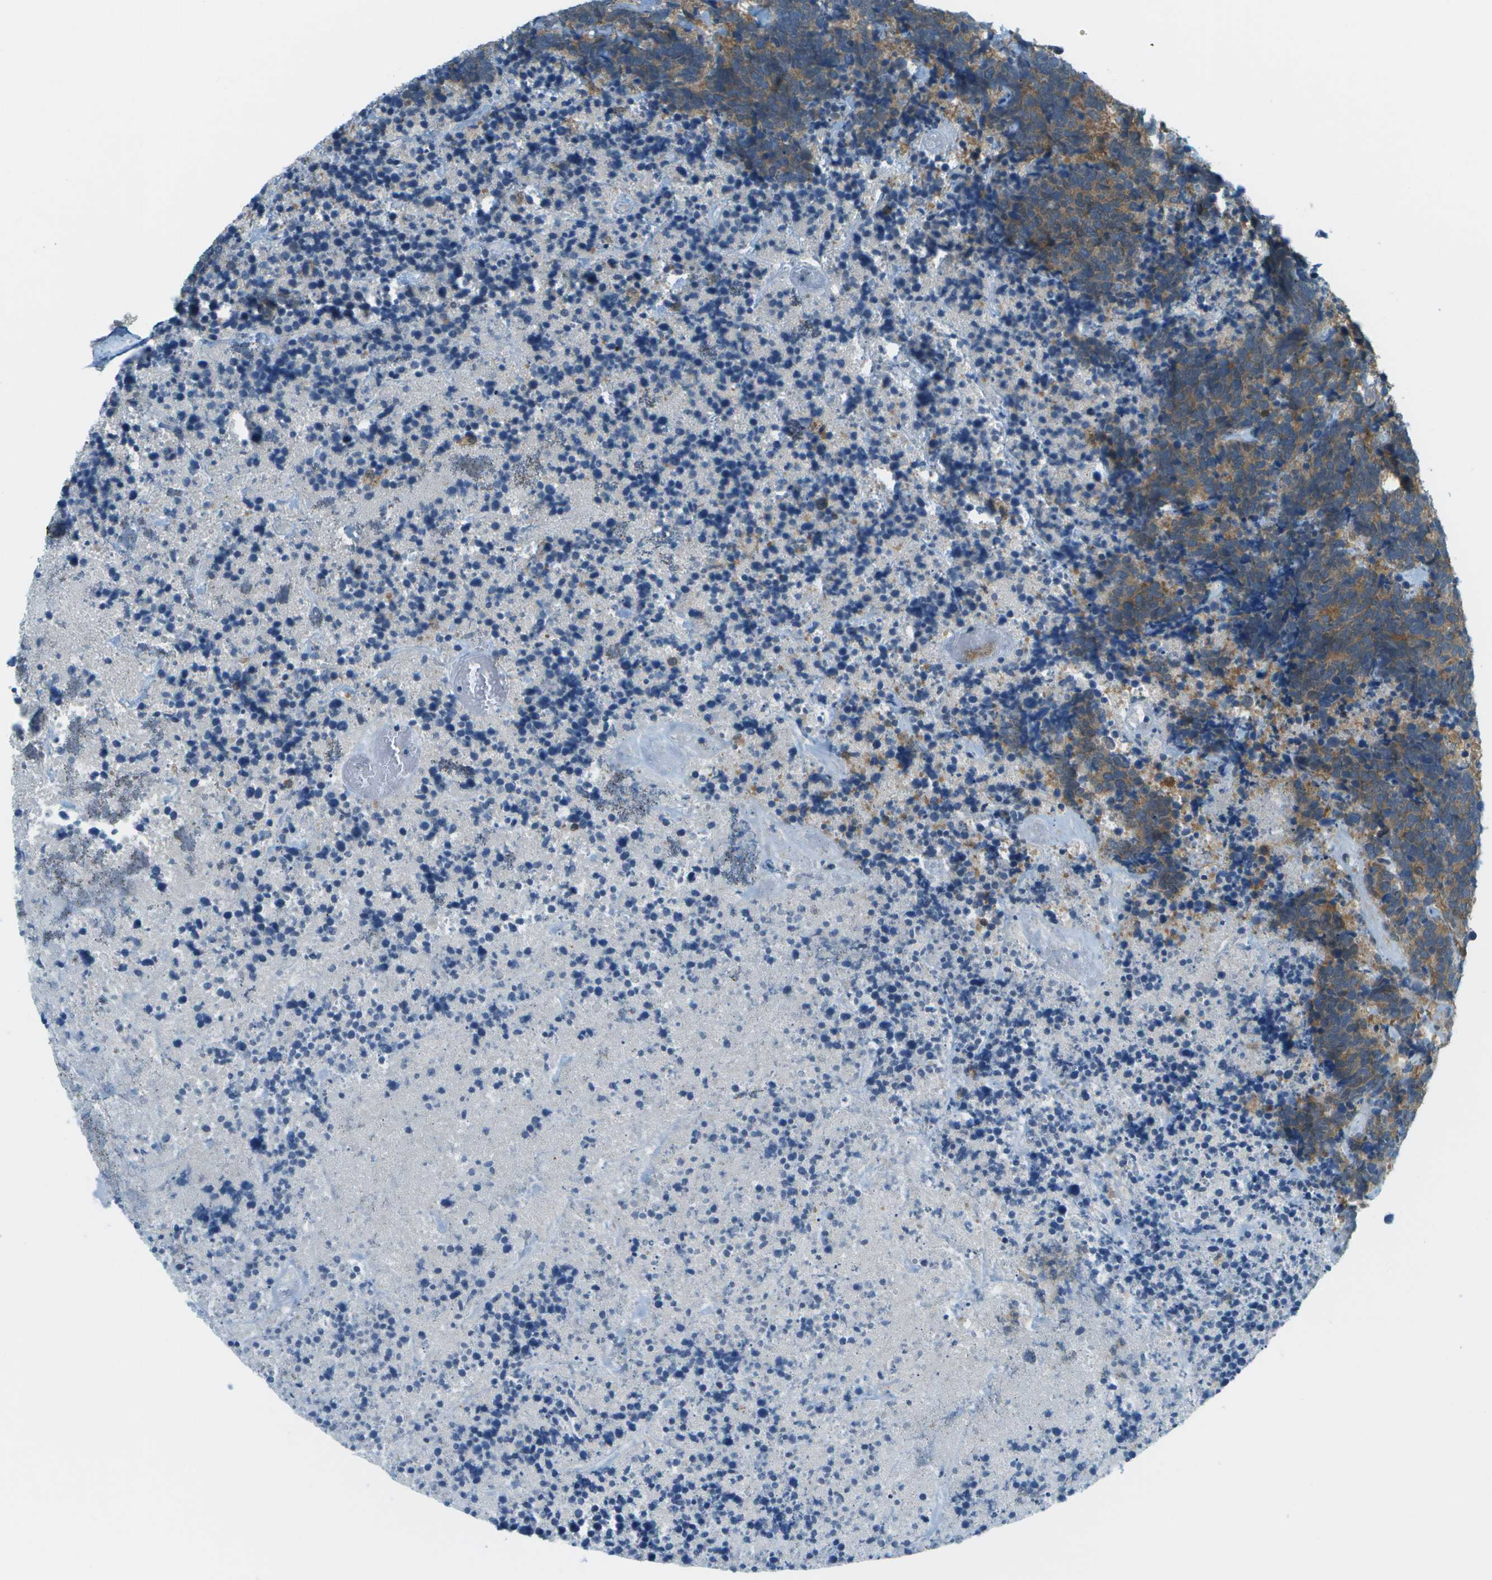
{"staining": {"intensity": "moderate", "quantity": ">75%", "location": "cytoplasmic/membranous"}, "tissue": "carcinoid", "cell_type": "Tumor cells", "image_type": "cancer", "snomed": [{"axis": "morphology", "description": "Carcinoma, NOS"}, {"axis": "morphology", "description": "Carcinoid, malignant, NOS"}, {"axis": "topography", "description": "Urinary bladder"}], "caption": "Human carcinoid stained with a brown dye exhibits moderate cytoplasmic/membranous positive positivity in about >75% of tumor cells.", "gene": "CDH23", "patient": {"sex": "male", "age": 57}}